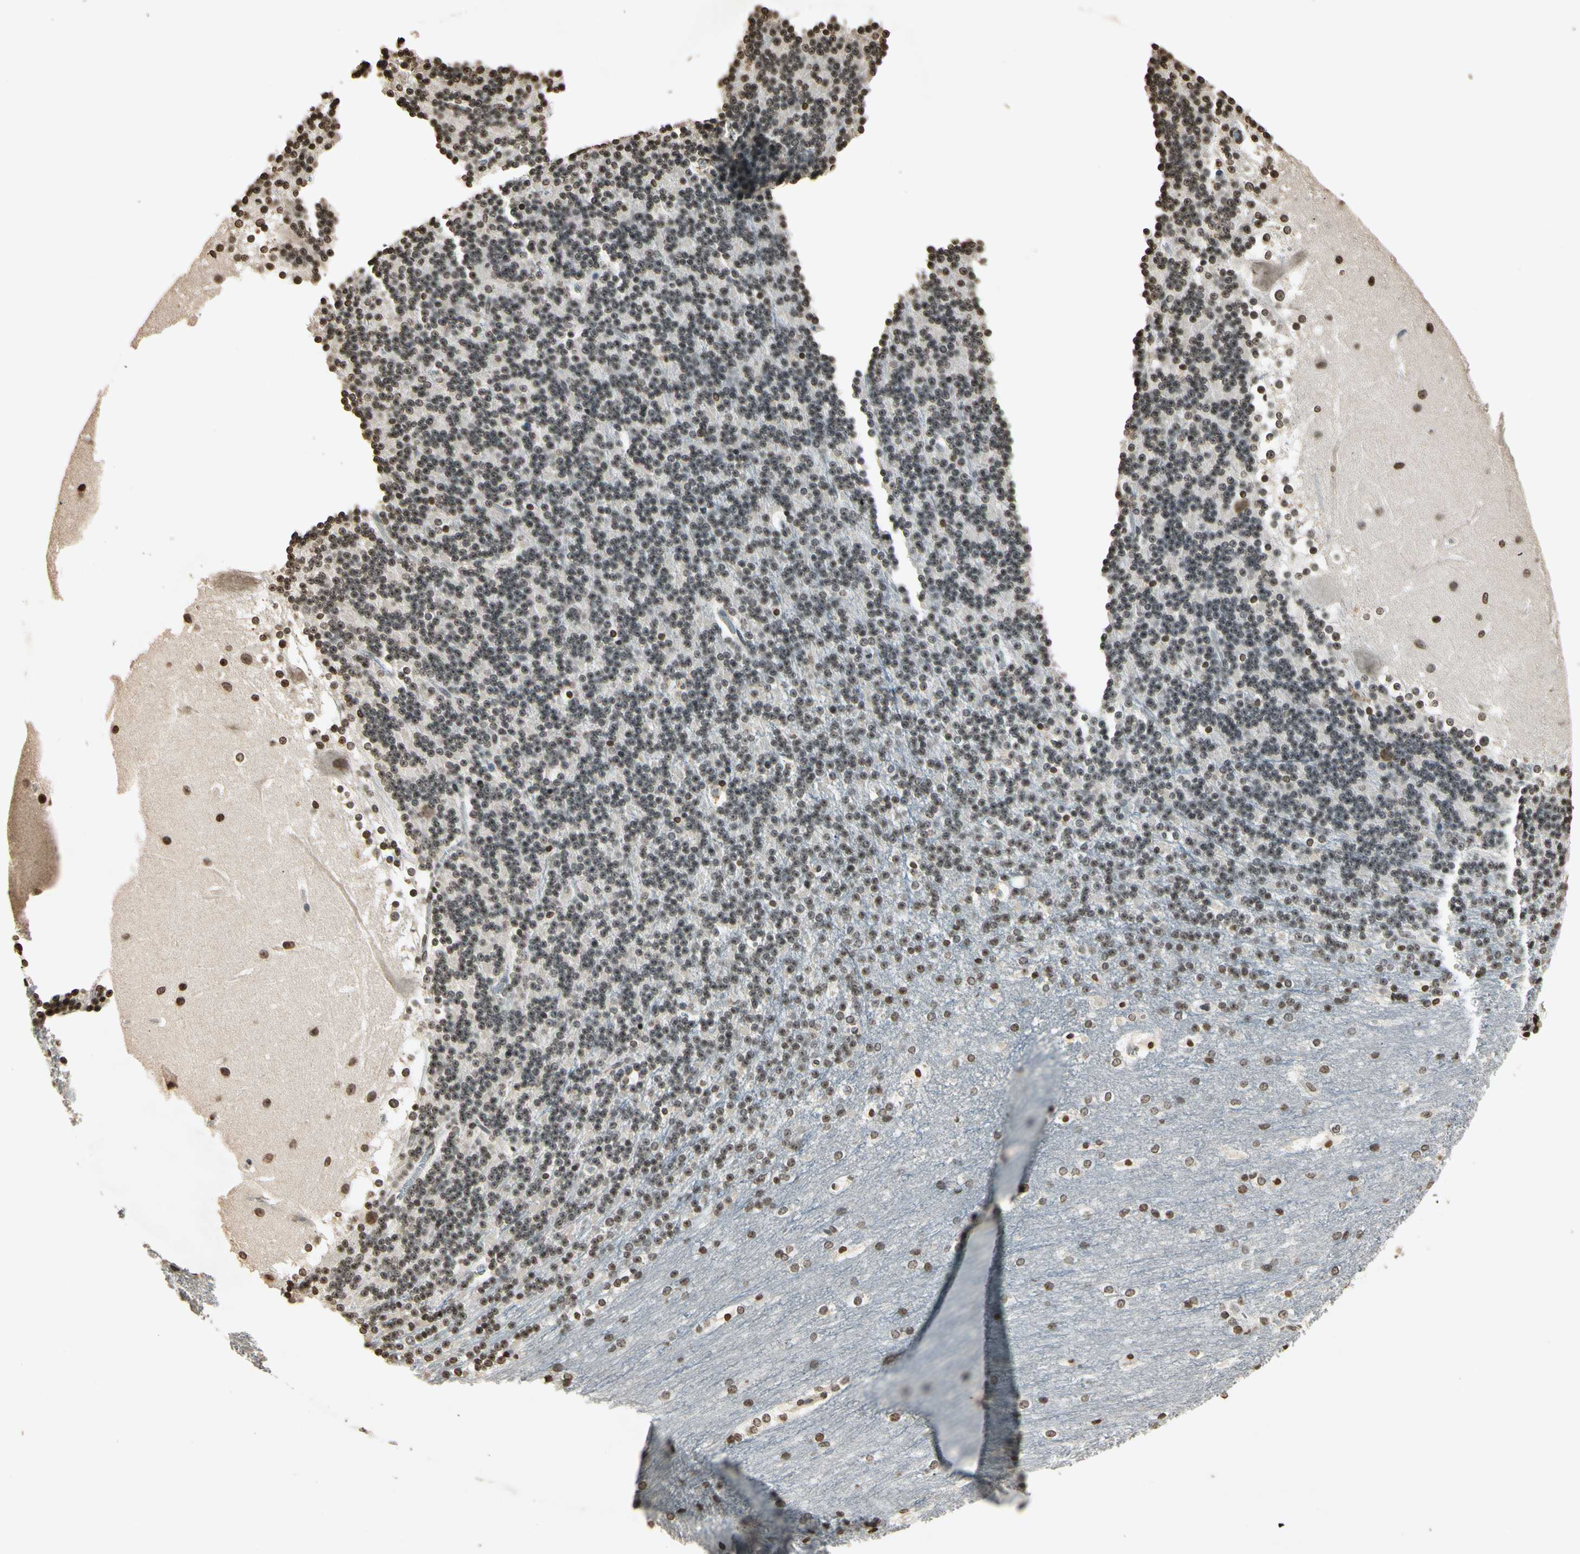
{"staining": {"intensity": "moderate", "quantity": "25%-75%", "location": "nuclear"}, "tissue": "cerebellum", "cell_type": "Cells in granular layer", "image_type": "normal", "snomed": [{"axis": "morphology", "description": "Normal tissue, NOS"}, {"axis": "topography", "description": "Cerebellum"}], "caption": "Immunohistochemistry (IHC) of benign human cerebellum demonstrates medium levels of moderate nuclear positivity in about 25%-75% of cells in granular layer.", "gene": "TOP1", "patient": {"sex": "female", "age": 19}}